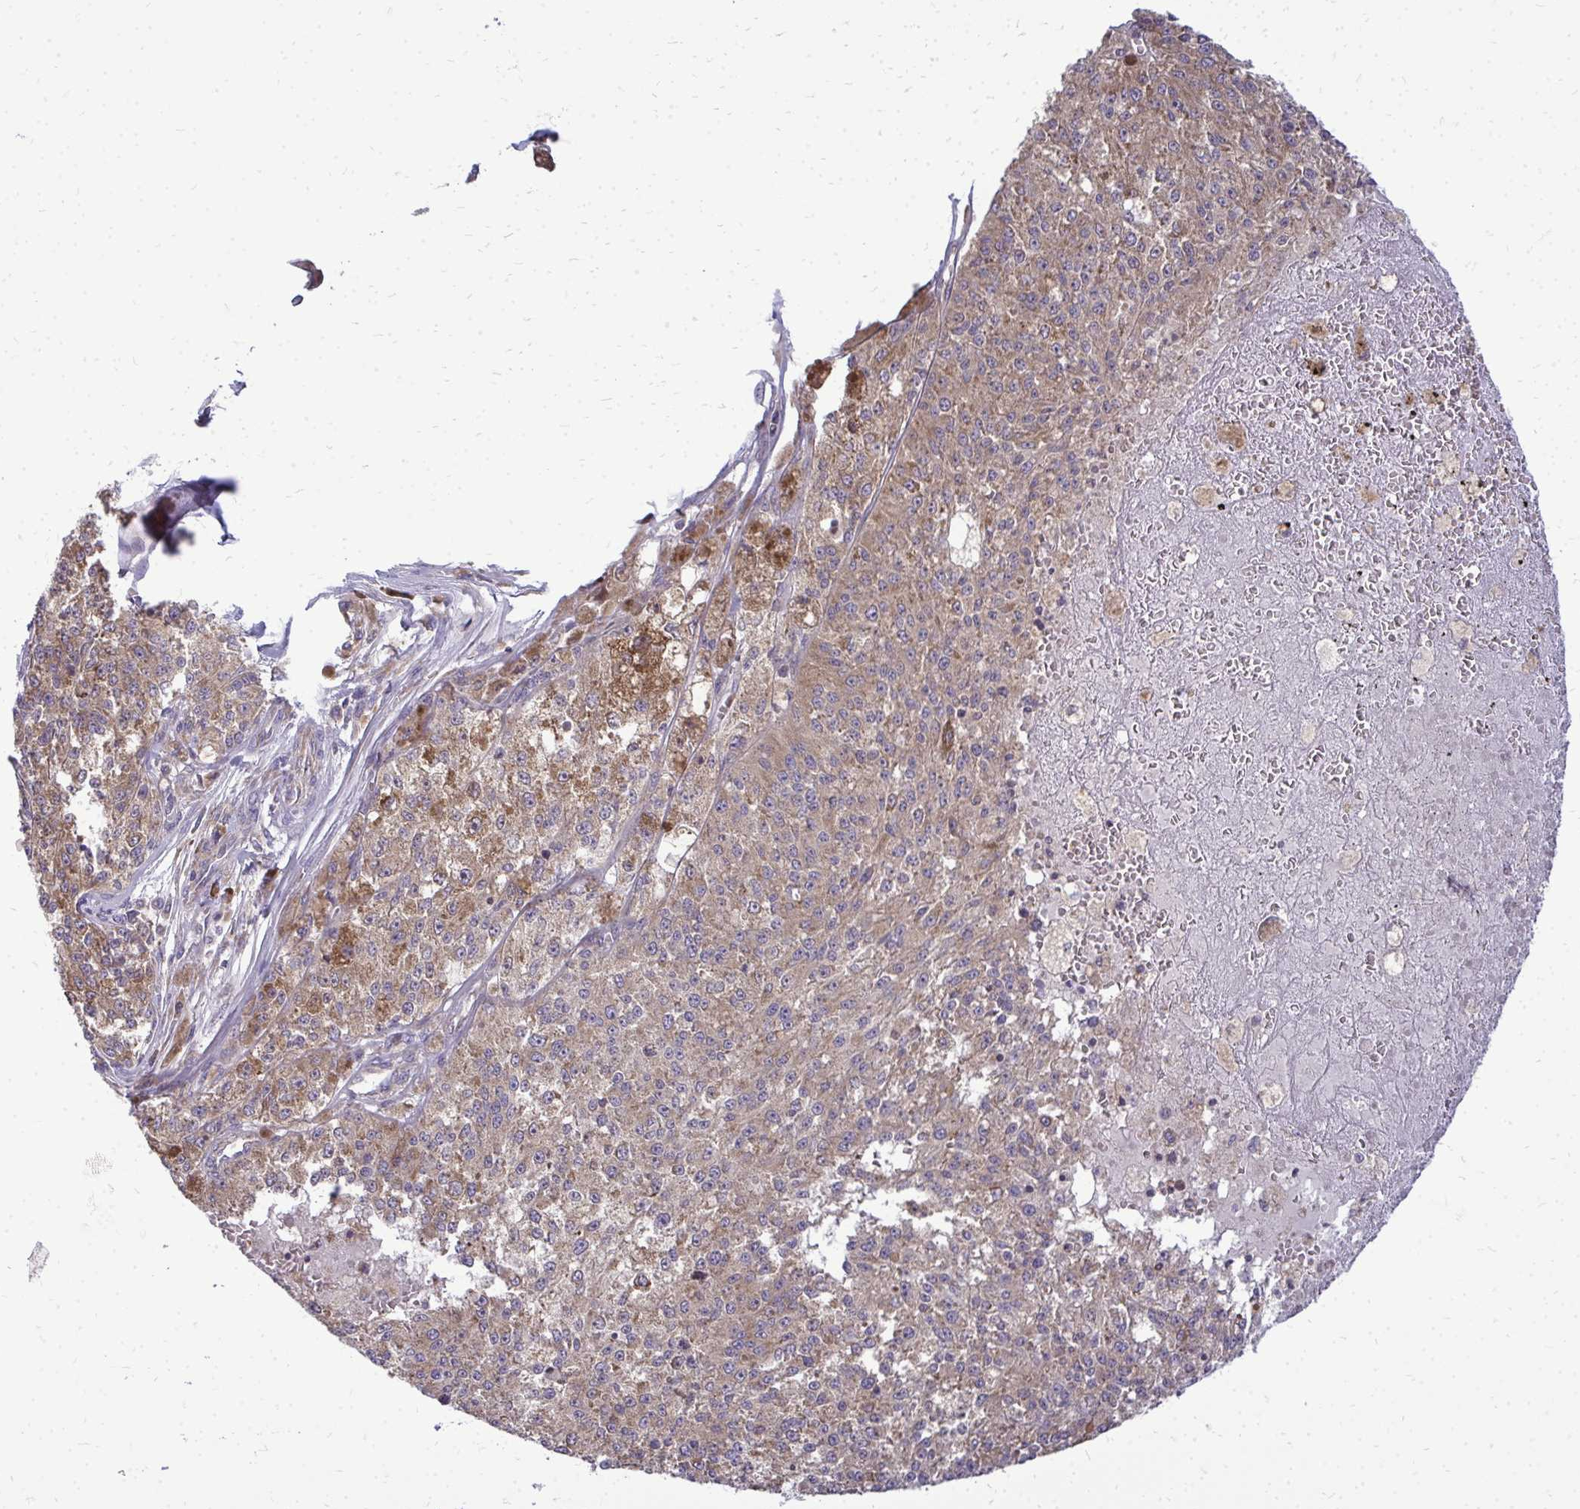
{"staining": {"intensity": "moderate", "quantity": ">75%", "location": "cytoplasmic/membranous"}, "tissue": "melanoma", "cell_type": "Tumor cells", "image_type": "cancer", "snomed": [{"axis": "morphology", "description": "Malignant melanoma, Metastatic site"}, {"axis": "topography", "description": "Lymph node"}], "caption": "This histopathology image reveals malignant melanoma (metastatic site) stained with immunohistochemistry (IHC) to label a protein in brown. The cytoplasmic/membranous of tumor cells show moderate positivity for the protein. Nuclei are counter-stained blue.", "gene": "RPLP2", "patient": {"sex": "female", "age": 64}}